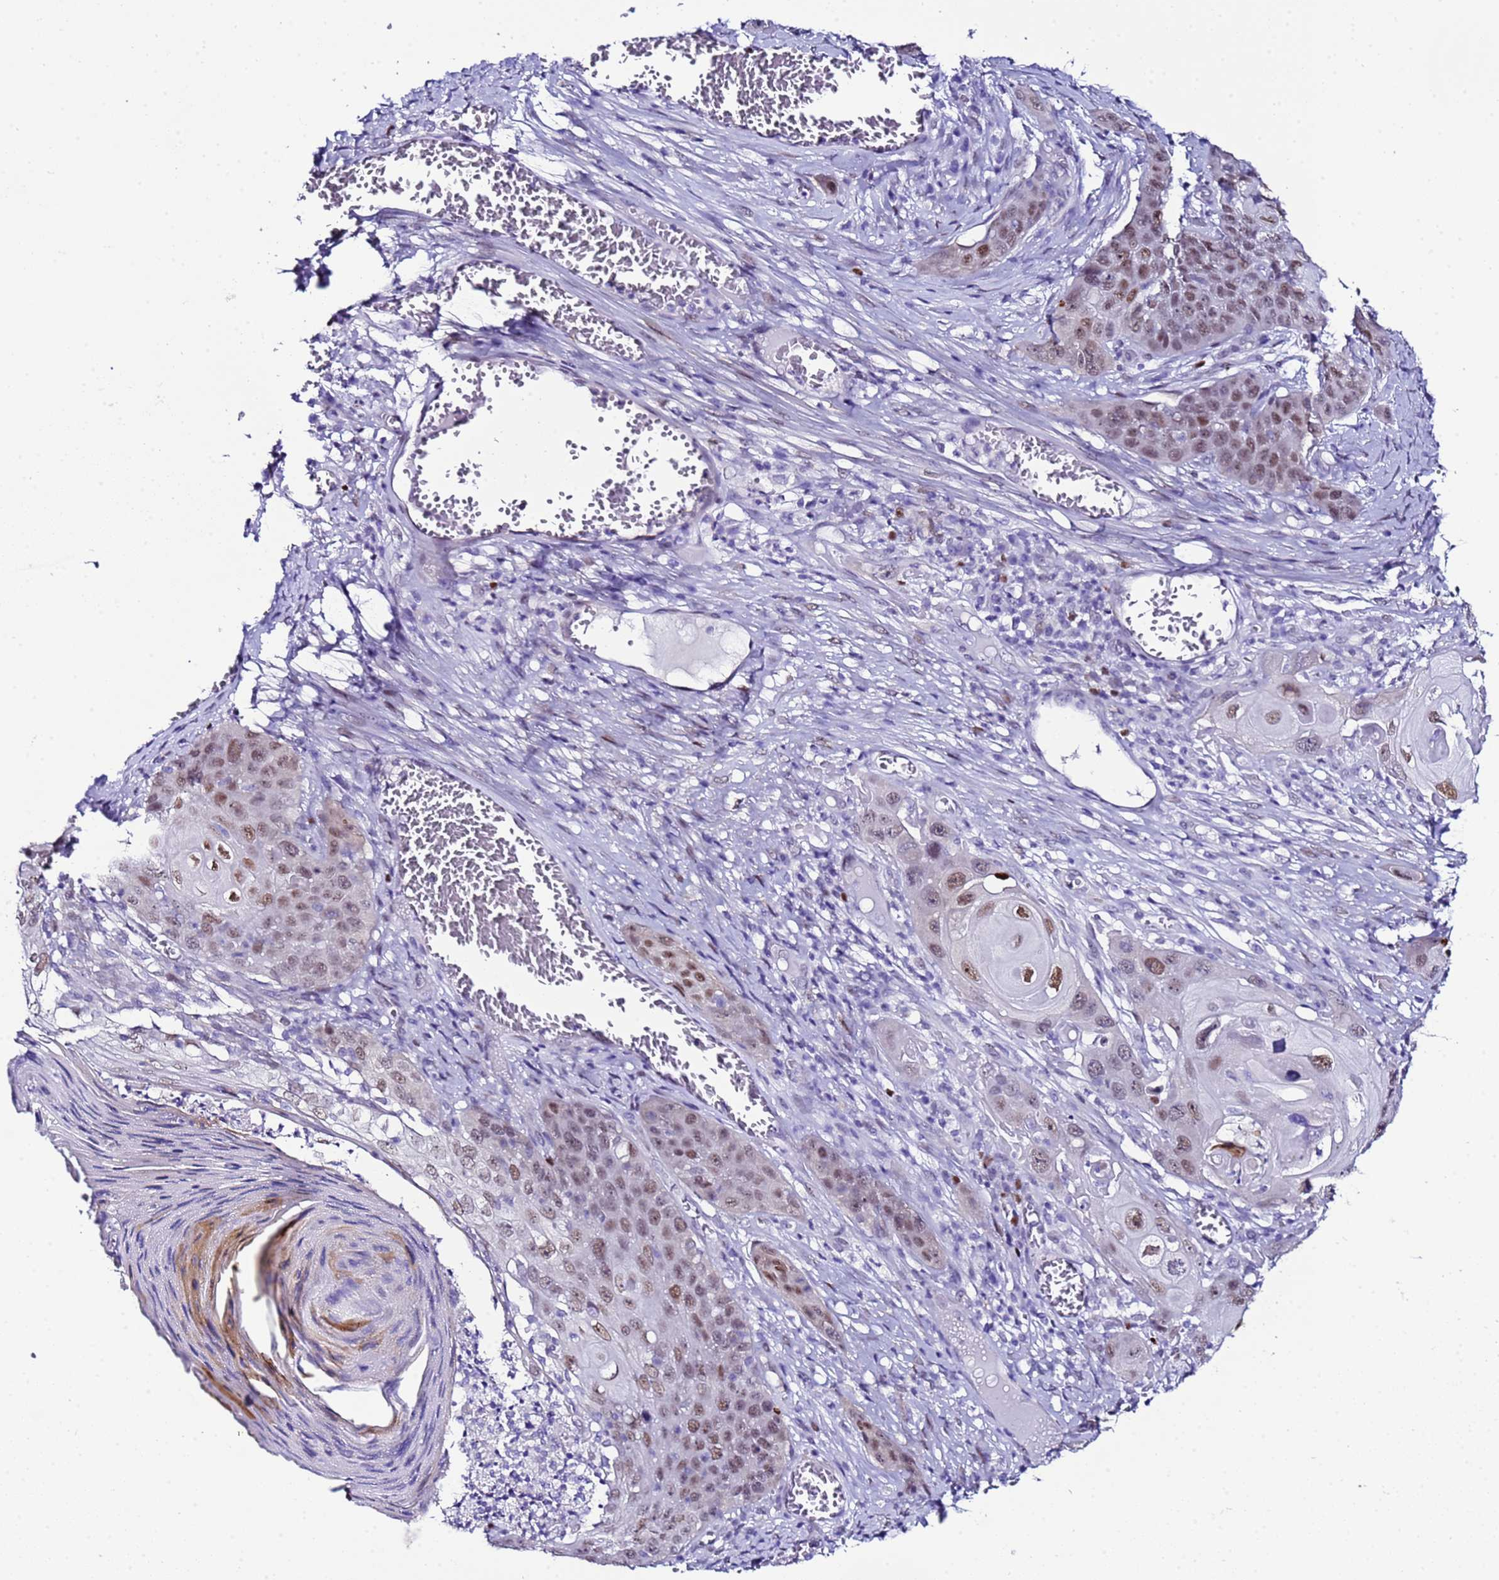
{"staining": {"intensity": "moderate", "quantity": ">75%", "location": "nuclear"}, "tissue": "skin cancer", "cell_type": "Tumor cells", "image_type": "cancer", "snomed": [{"axis": "morphology", "description": "Squamous cell carcinoma, NOS"}, {"axis": "topography", "description": "Skin"}], "caption": "A photomicrograph showing moderate nuclear positivity in approximately >75% of tumor cells in skin squamous cell carcinoma, as visualized by brown immunohistochemical staining.", "gene": "BCL7A", "patient": {"sex": "male", "age": 55}}